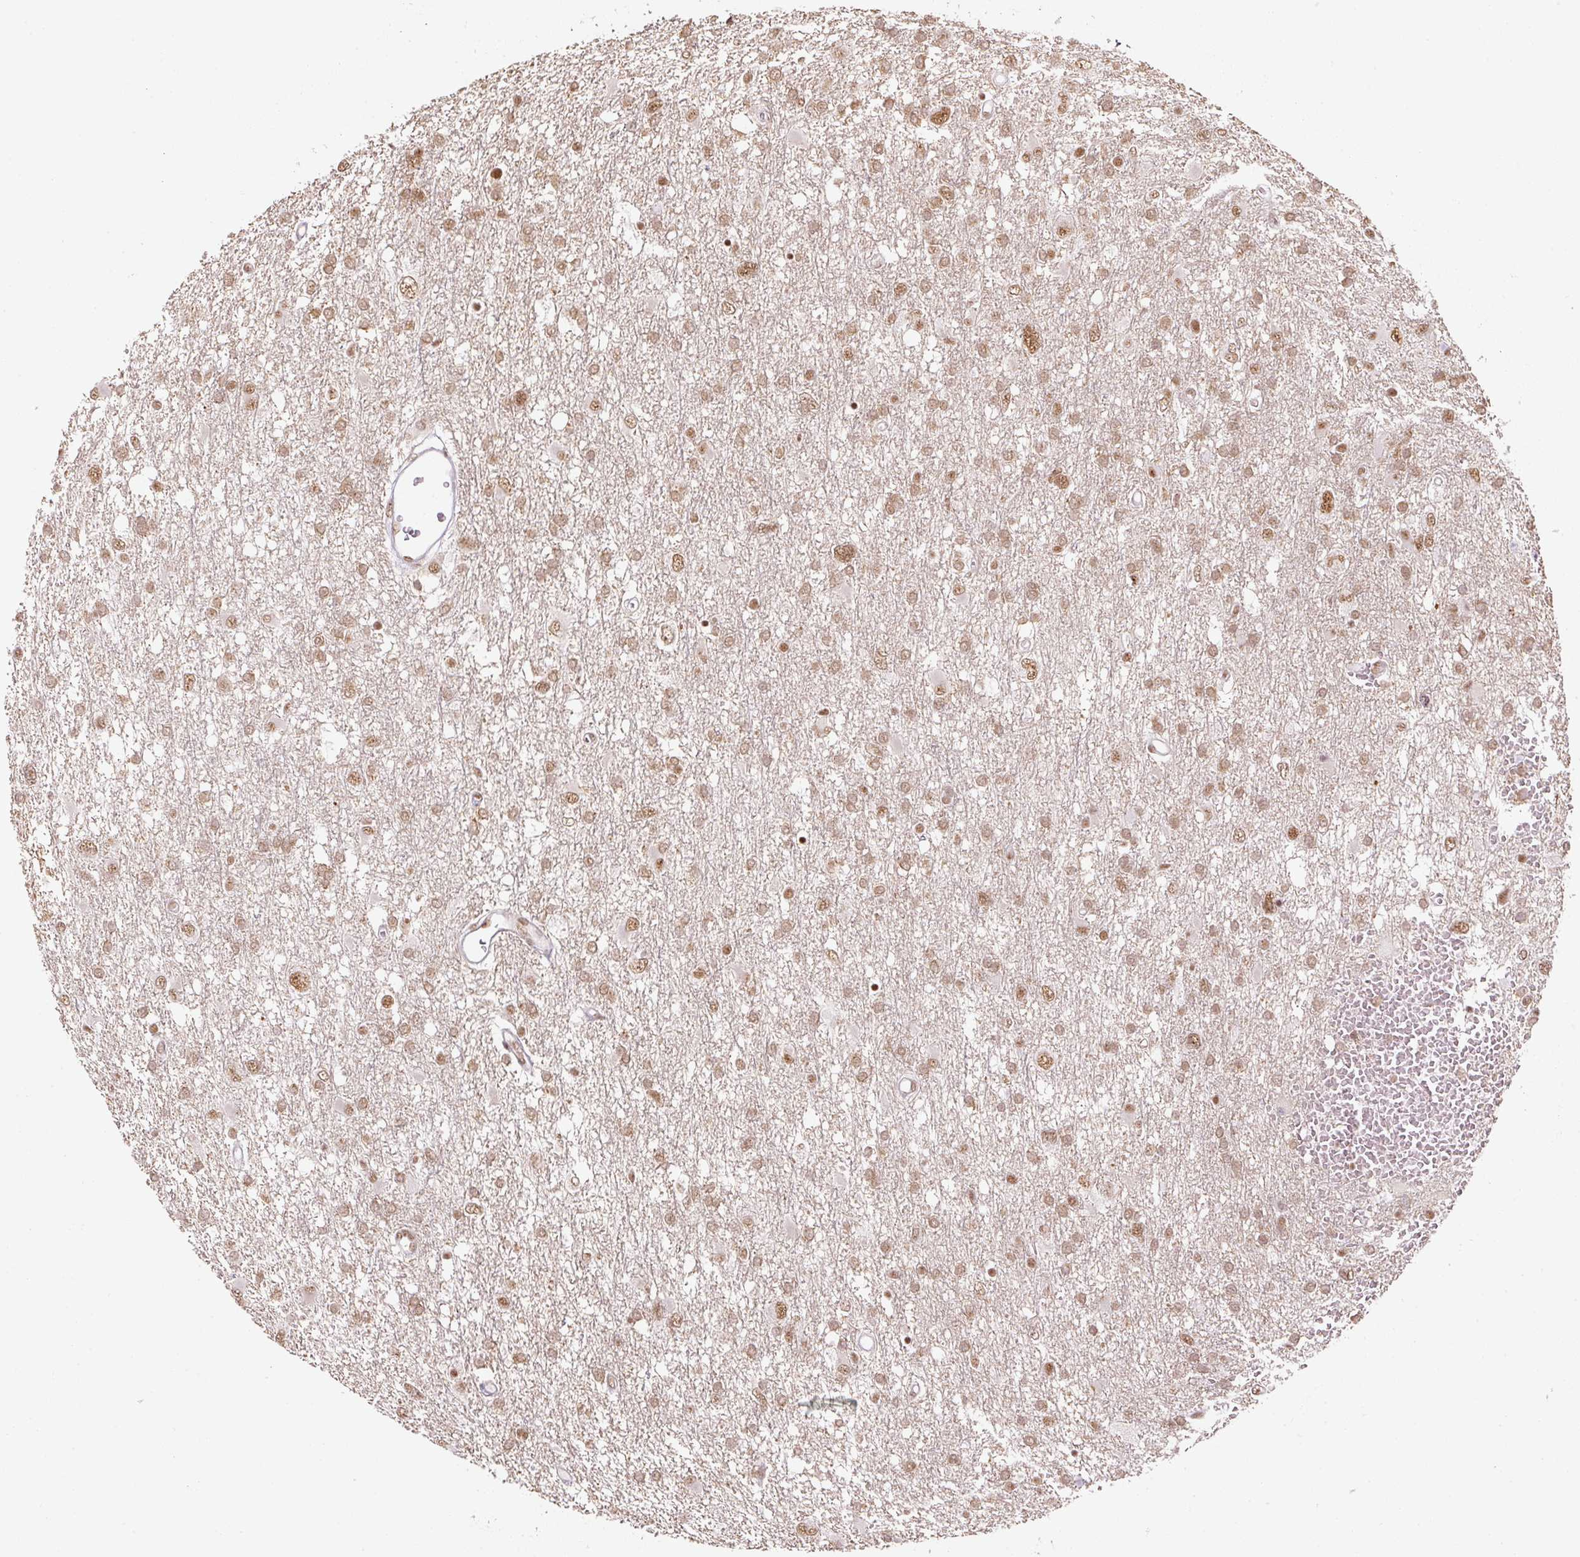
{"staining": {"intensity": "moderate", "quantity": ">75%", "location": "nuclear"}, "tissue": "glioma", "cell_type": "Tumor cells", "image_type": "cancer", "snomed": [{"axis": "morphology", "description": "Glioma, malignant, High grade"}, {"axis": "topography", "description": "Brain"}], "caption": "A brown stain highlights moderate nuclear expression of a protein in glioma tumor cells. Immunohistochemistry (ihc) stains the protein in brown and the nuclei are stained blue.", "gene": "U2AF2", "patient": {"sex": "male", "age": 61}}